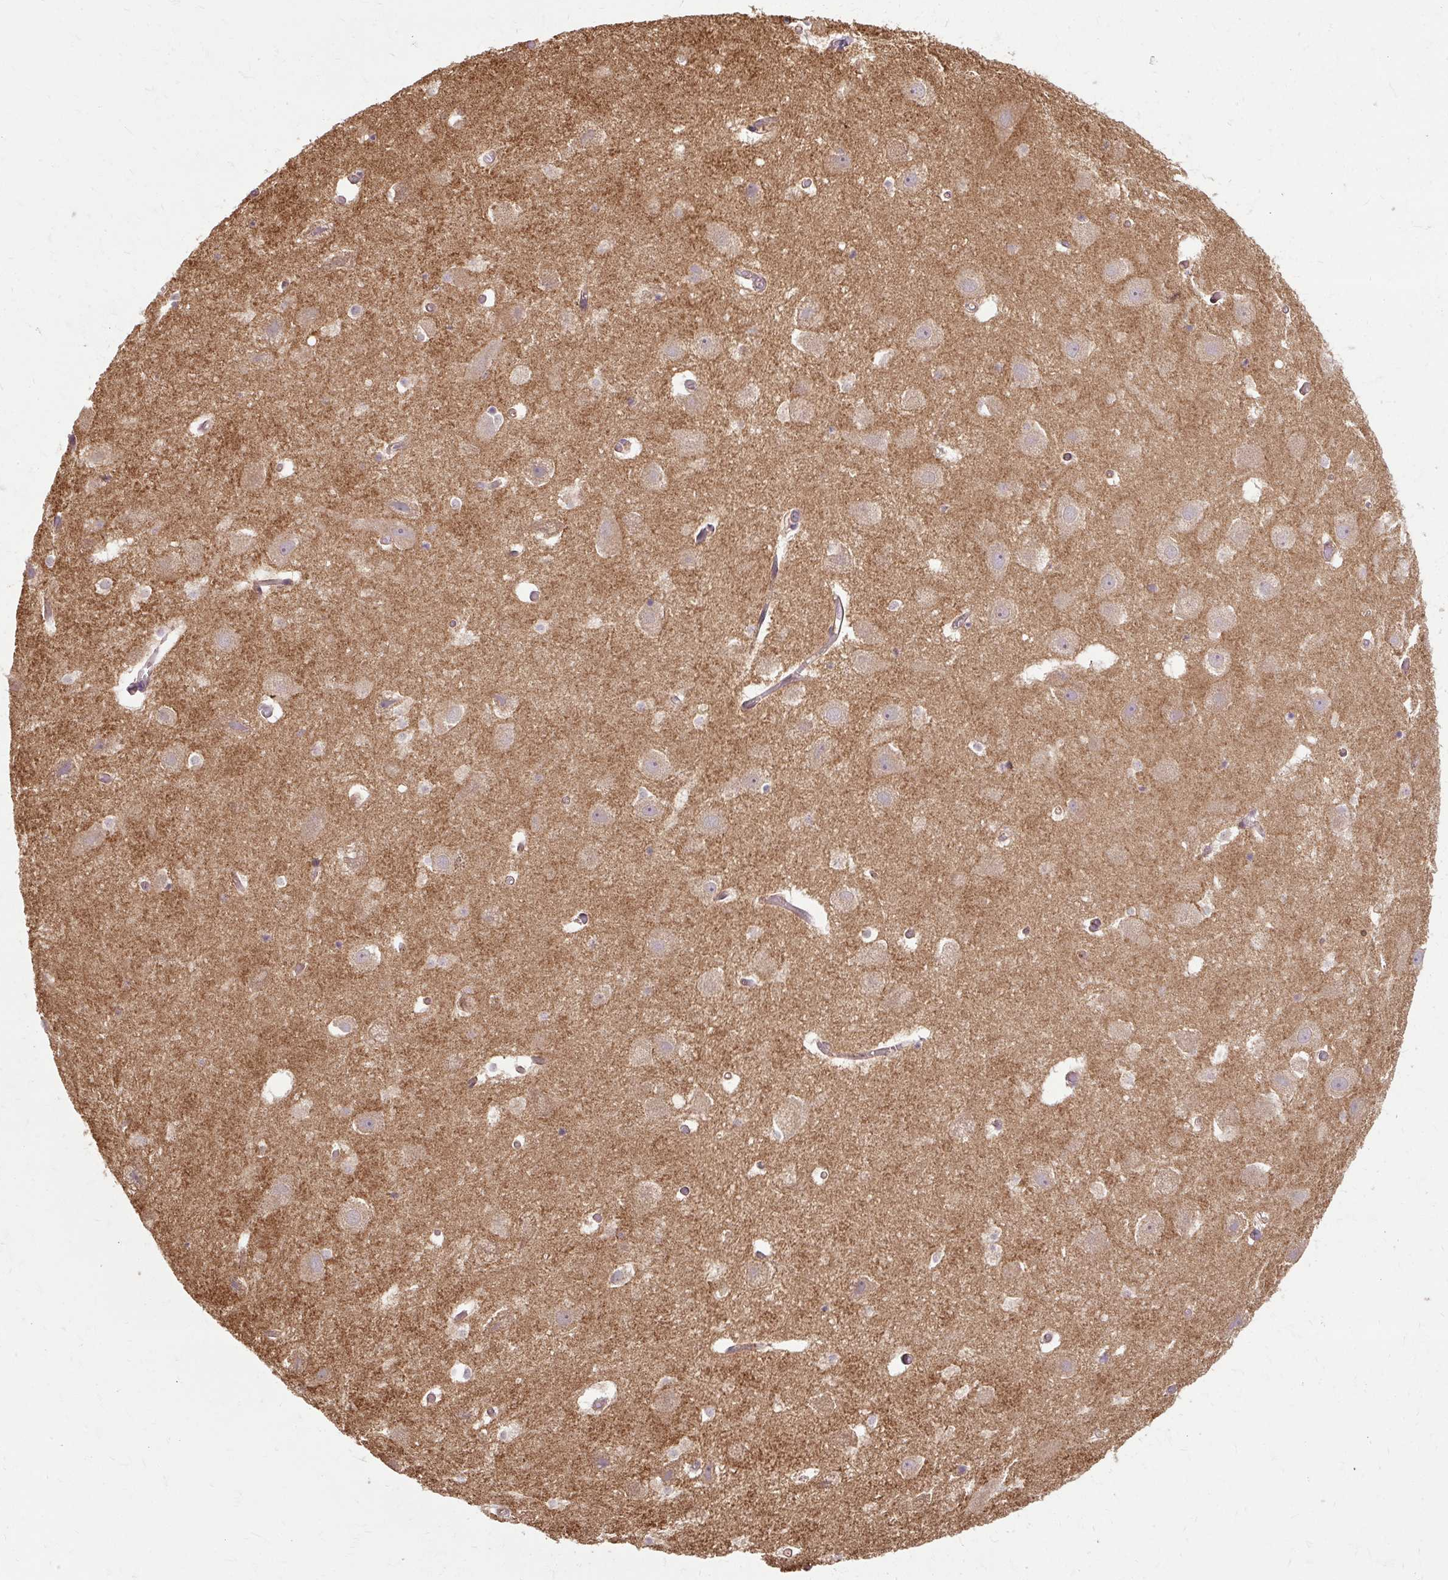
{"staining": {"intensity": "negative", "quantity": "none", "location": "none"}, "tissue": "hippocampus", "cell_type": "Glial cells", "image_type": "normal", "snomed": [{"axis": "morphology", "description": "Normal tissue, NOS"}, {"axis": "topography", "description": "Hippocampus"}], "caption": "Immunohistochemical staining of benign hippocampus shows no significant positivity in glial cells. Nuclei are stained in blue.", "gene": "FLRT1", "patient": {"sex": "female", "age": 52}}